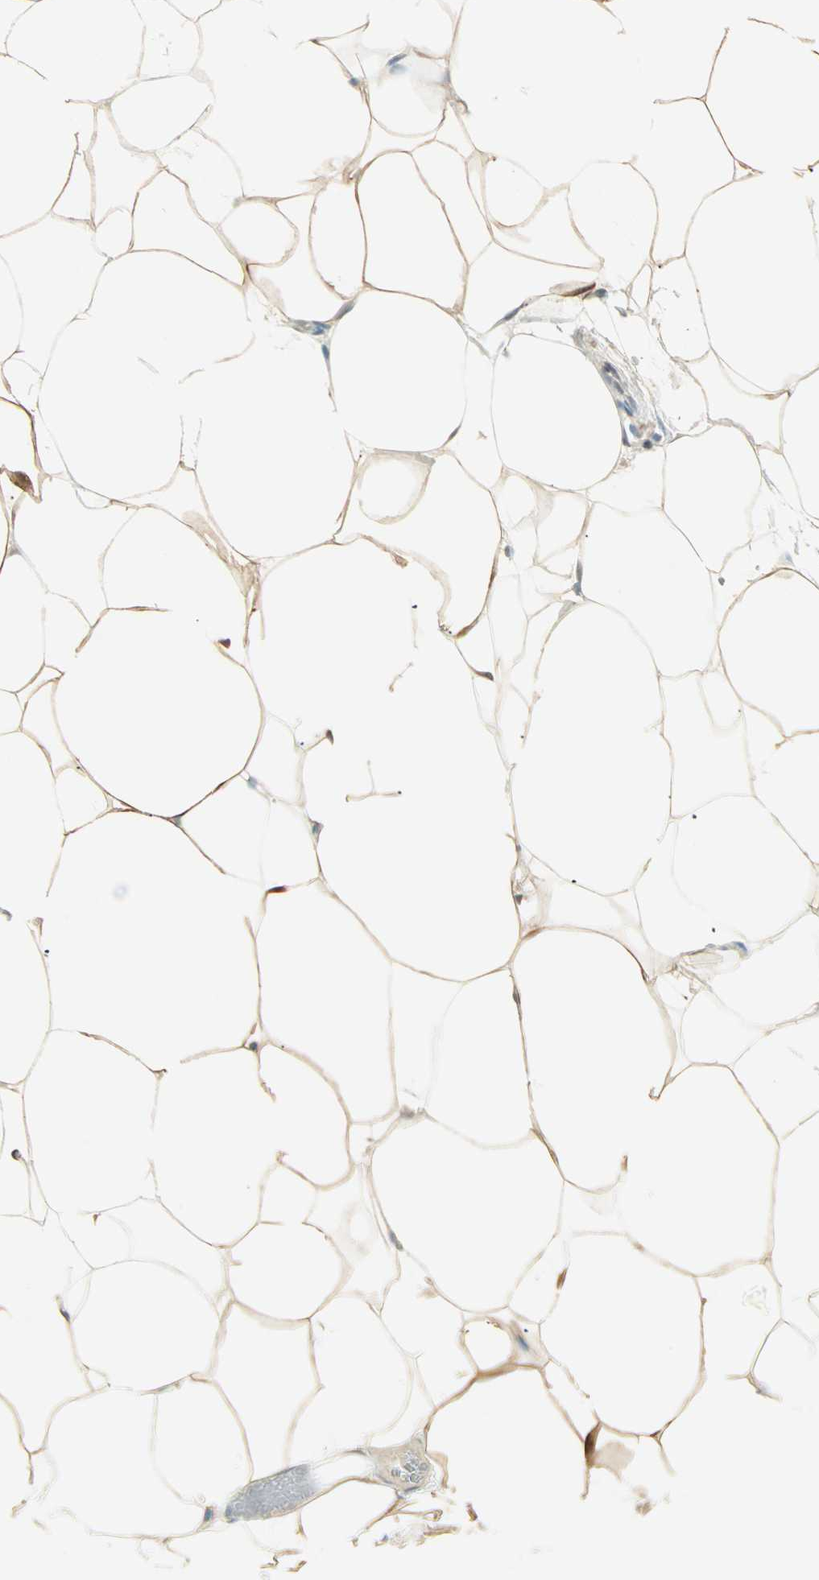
{"staining": {"intensity": "moderate", "quantity": "25%-75%", "location": "cytoplasmic/membranous"}, "tissue": "adipose tissue", "cell_type": "Adipocytes", "image_type": "normal", "snomed": [{"axis": "morphology", "description": "Normal tissue, NOS"}, {"axis": "topography", "description": "Breast"}, {"axis": "topography", "description": "Adipose tissue"}], "caption": "Normal adipose tissue demonstrates moderate cytoplasmic/membranous positivity in approximately 25%-75% of adipocytes, visualized by immunohistochemistry.", "gene": "S100A1", "patient": {"sex": "female", "age": 25}}